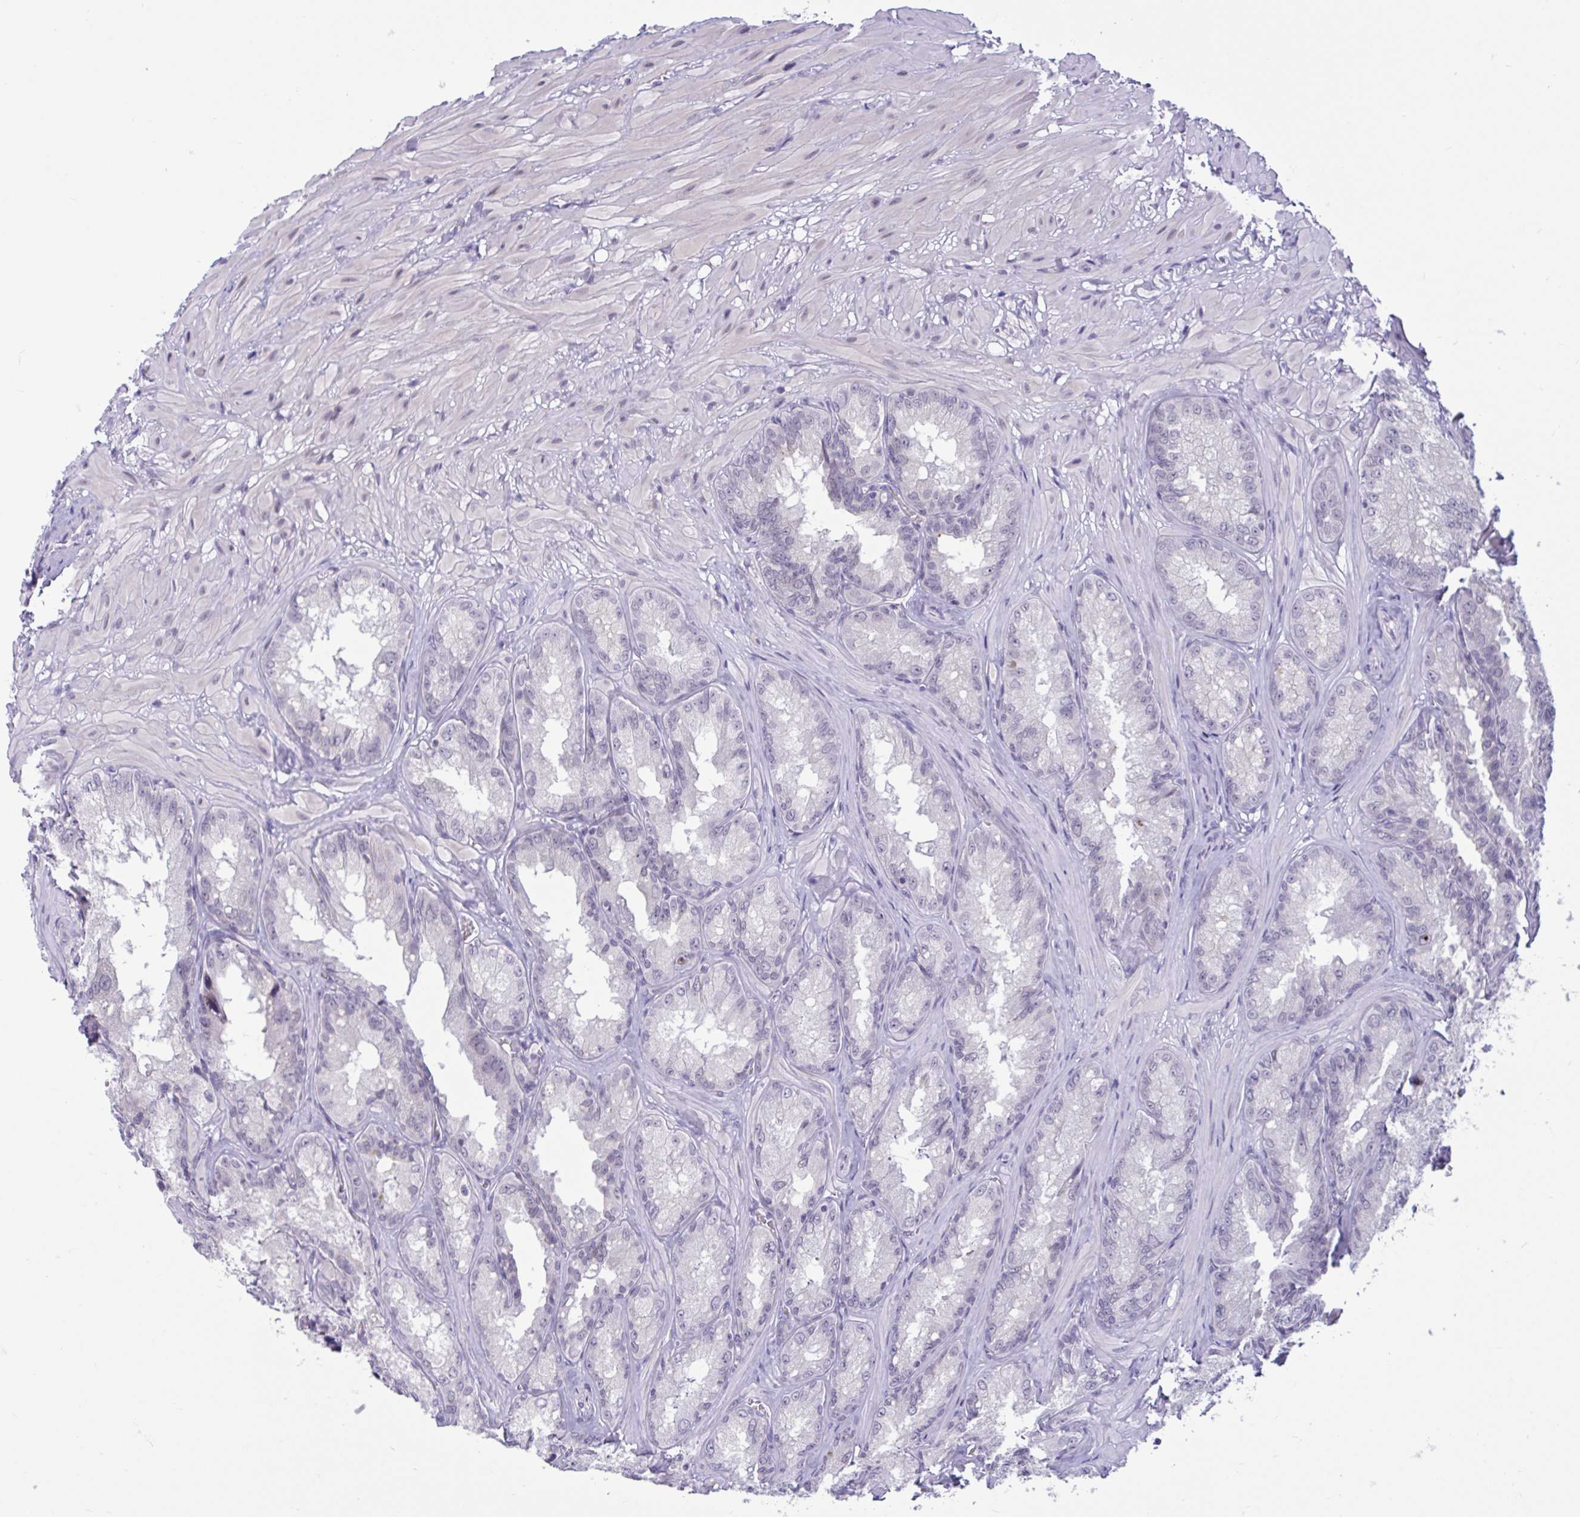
{"staining": {"intensity": "negative", "quantity": "none", "location": "none"}, "tissue": "seminal vesicle", "cell_type": "Glandular cells", "image_type": "normal", "snomed": [{"axis": "morphology", "description": "Normal tissue, NOS"}, {"axis": "topography", "description": "Seminal veicle"}], "caption": "High magnification brightfield microscopy of benign seminal vesicle stained with DAB (brown) and counterstained with hematoxylin (blue): glandular cells show no significant expression. Brightfield microscopy of IHC stained with DAB (brown) and hematoxylin (blue), captured at high magnification.", "gene": "CNGB3", "patient": {"sex": "male", "age": 47}}